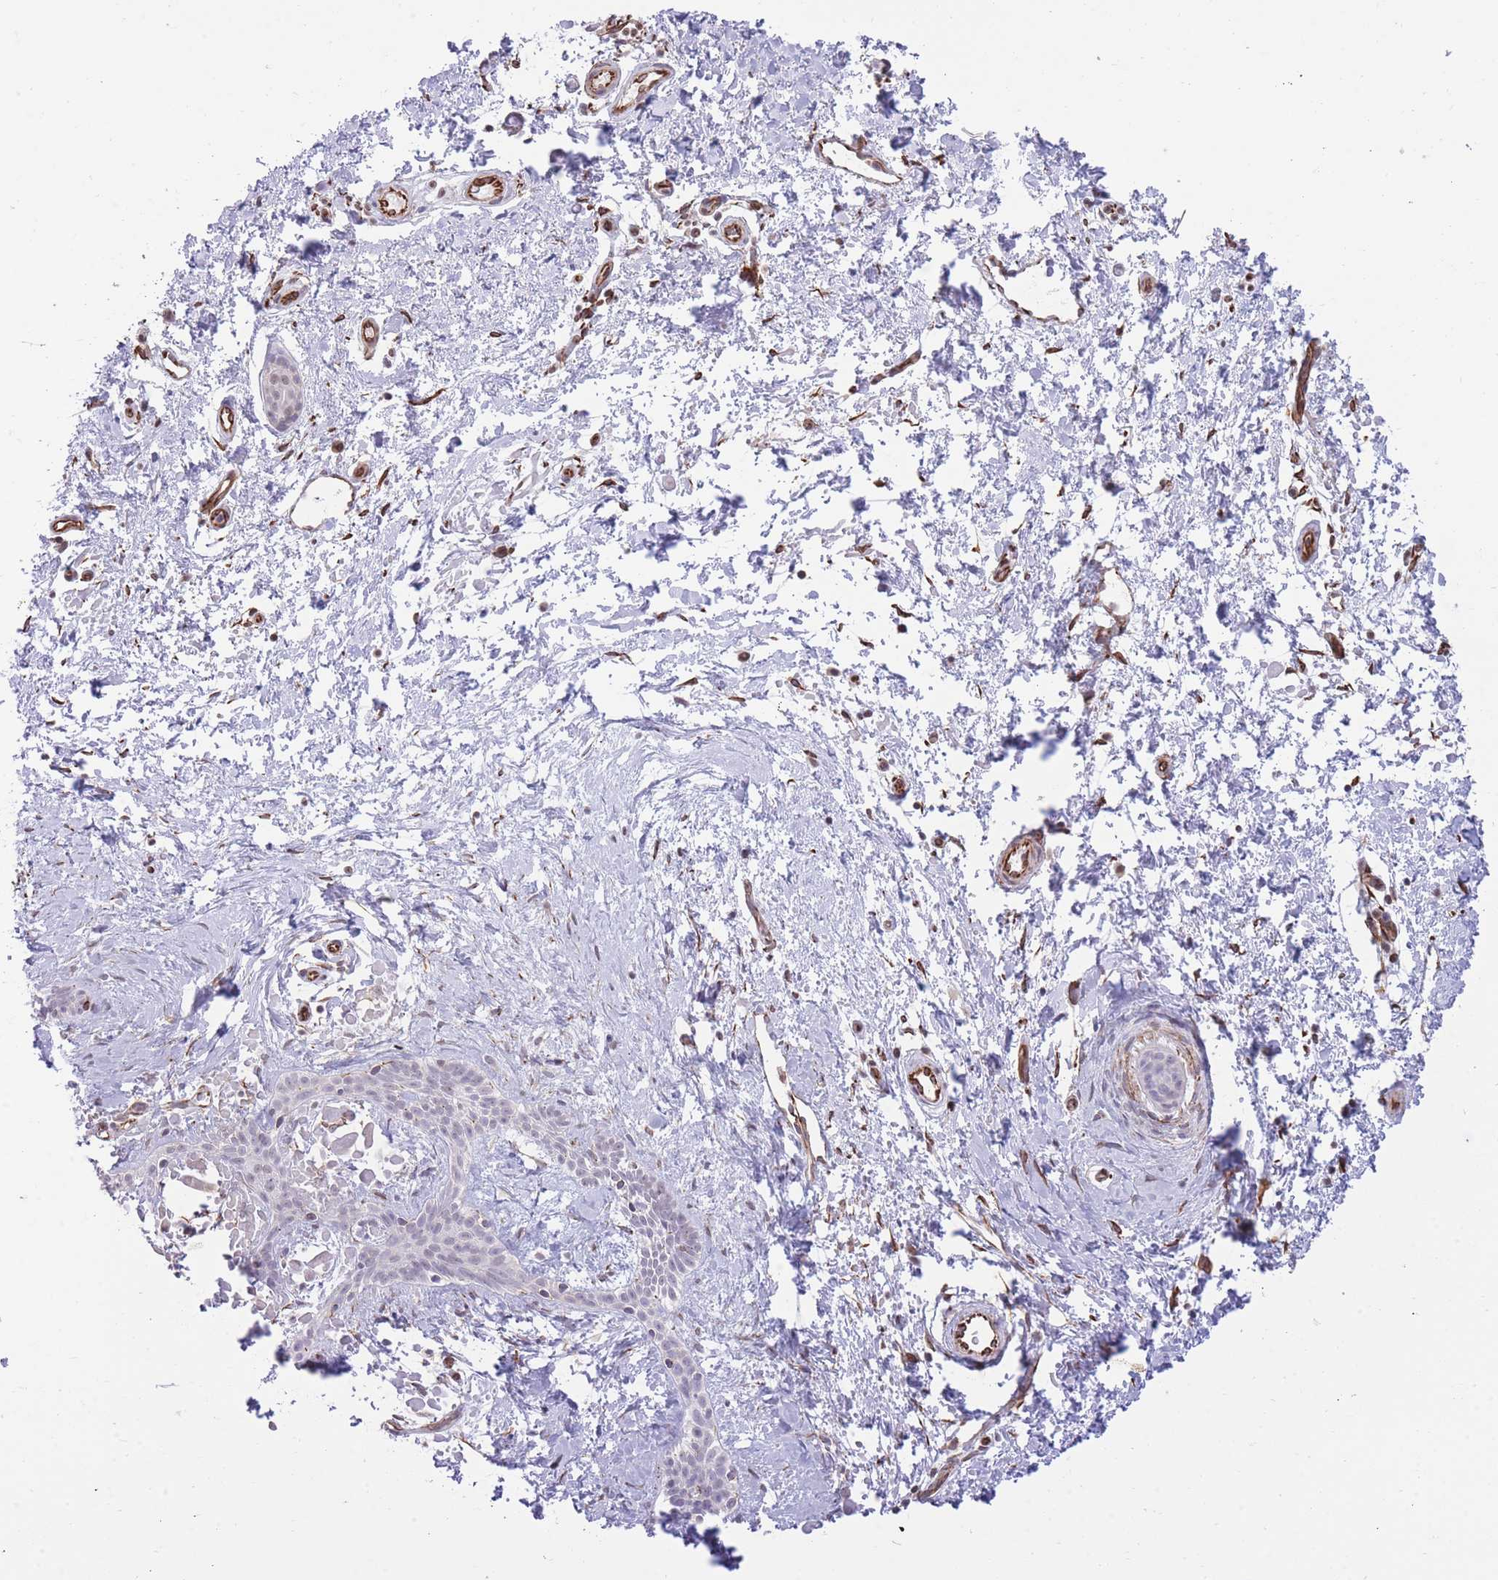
{"staining": {"intensity": "negative", "quantity": "none", "location": "none"}, "tissue": "skin cancer", "cell_type": "Tumor cells", "image_type": "cancer", "snomed": [{"axis": "morphology", "description": "Basal cell carcinoma"}, {"axis": "topography", "description": "Skin"}], "caption": "High power microscopy image of an immunohistochemistry photomicrograph of skin basal cell carcinoma, revealing no significant expression in tumor cells. The staining was performed using DAB (3,3'-diaminobenzidine) to visualize the protein expression in brown, while the nuclei were stained in blue with hematoxylin (Magnification: 20x).", "gene": "ELL", "patient": {"sex": "male", "age": 78}}